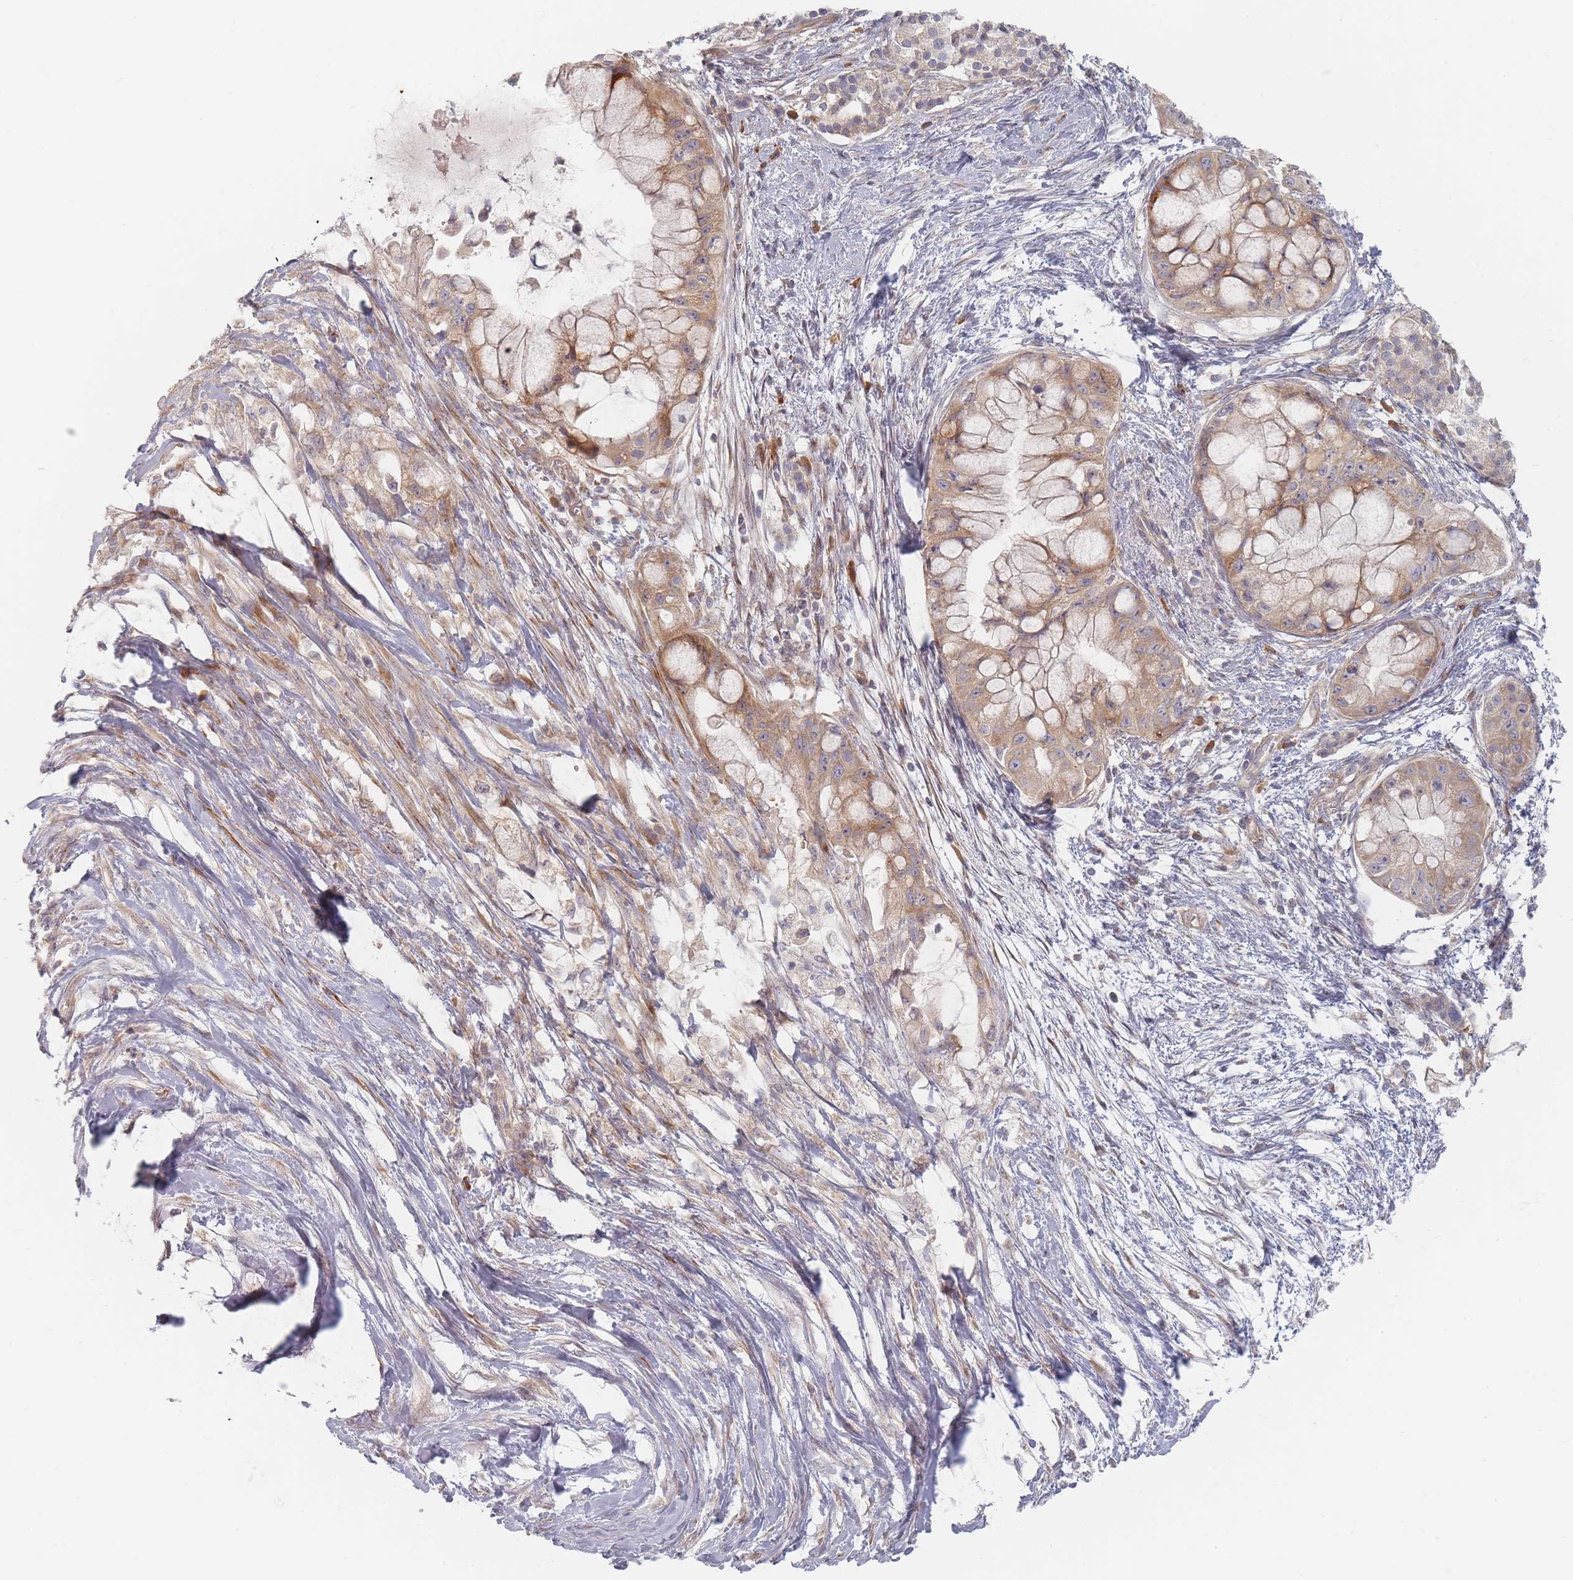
{"staining": {"intensity": "moderate", "quantity": ">75%", "location": "cytoplasmic/membranous"}, "tissue": "pancreatic cancer", "cell_type": "Tumor cells", "image_type": "cancer", "snomed": [{"axis": "morphology", "description": "Adenocarcinoma, NOS"}, {"axis": "topography", "description": "Pancreas"}], "caption": "A brown stain shows moderate cytoplasmic/membranous staining of a protein in pancreatic adenocarcinoma tumor cells. (DAB = brown stain, brightfield microscopy at high magnification).", "gene": "ZKSCAN7", "patient": {"sex": "male", "age": 48}}